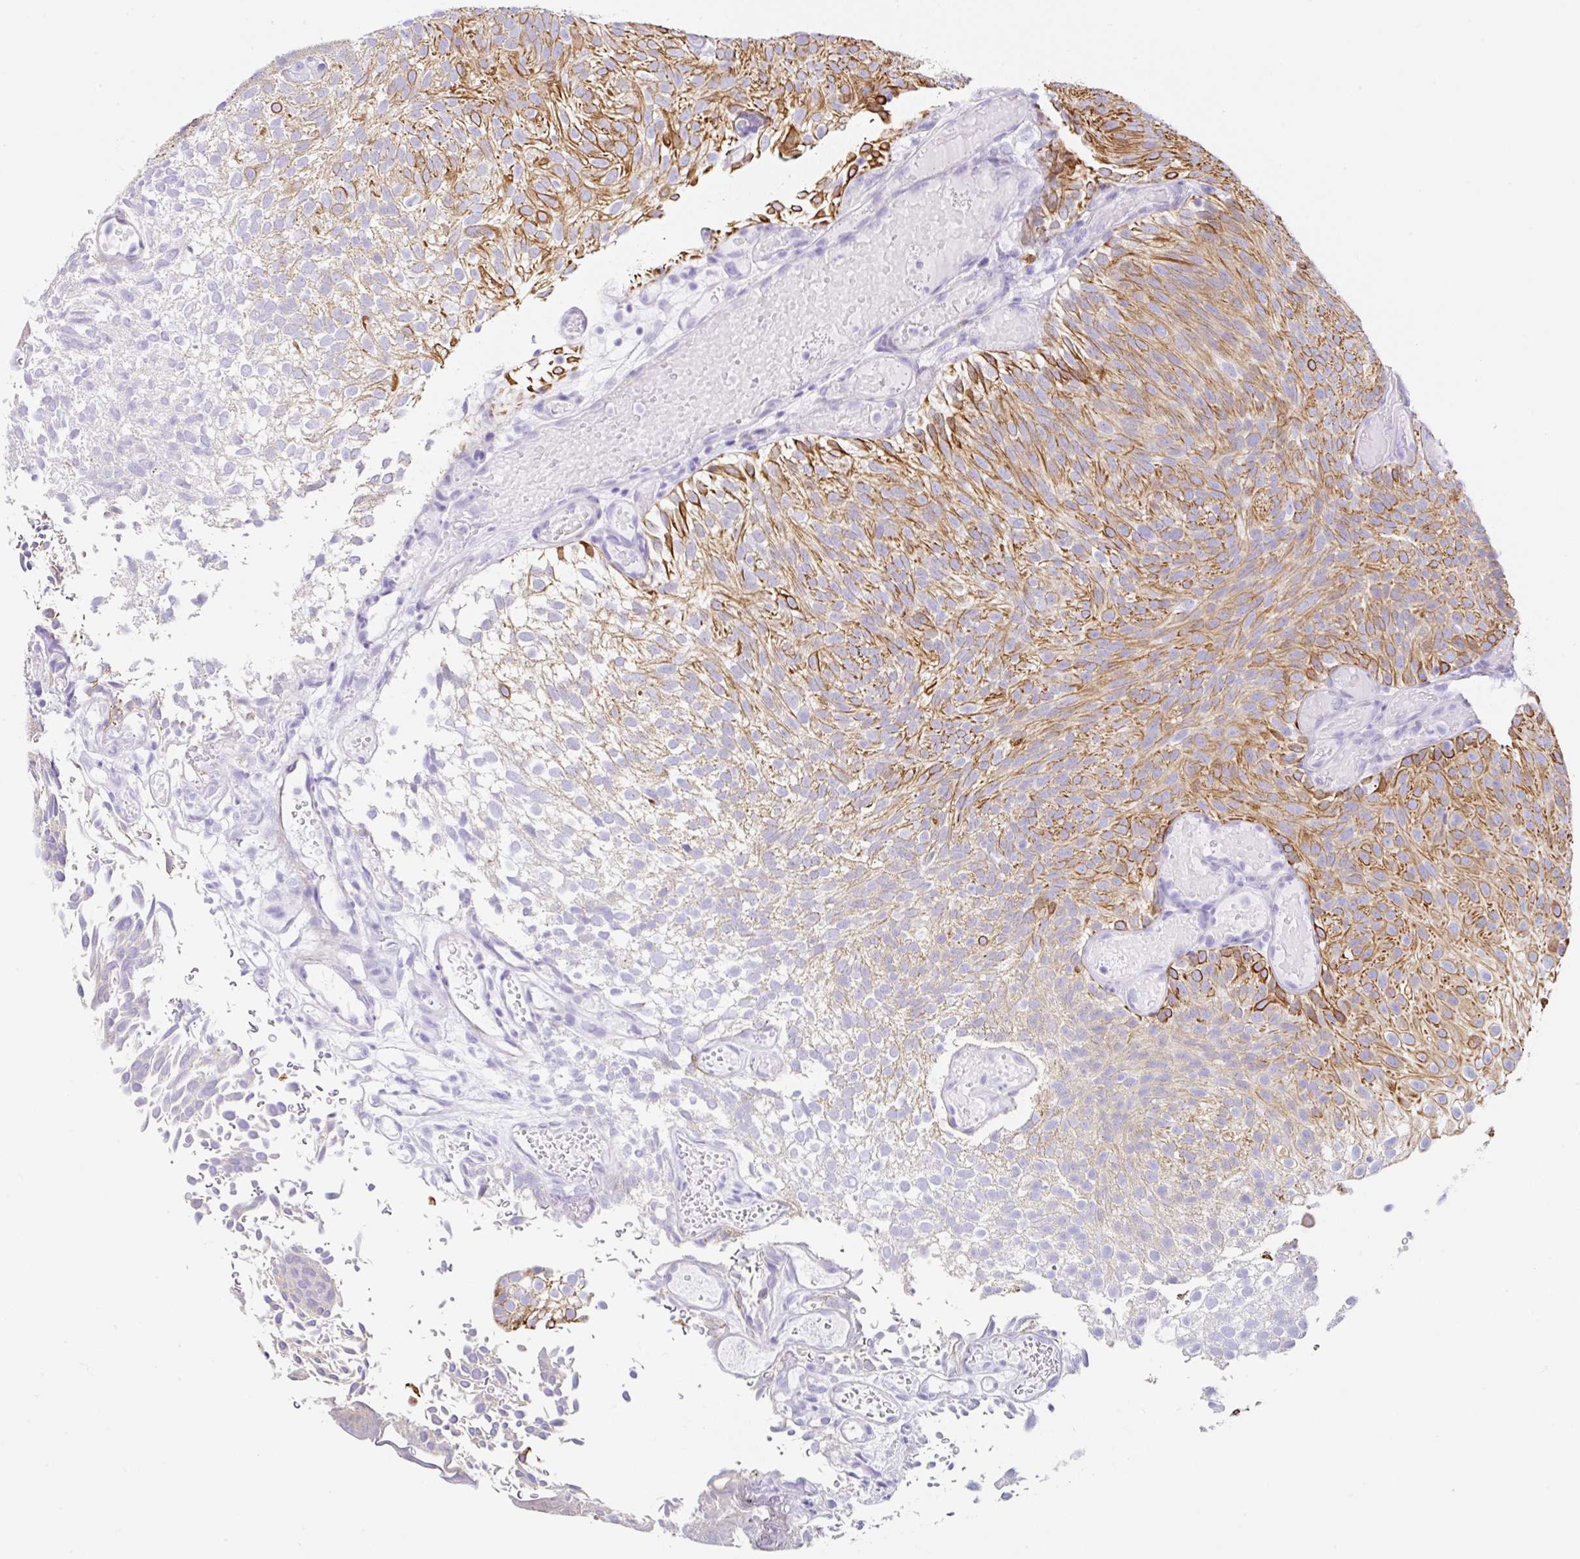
{"staining": {"intensity": "moderate", "quantity": ">75%", "location": "cytoplasmic/membranous"}, "tissue": "urothelial cancer", "cell_type": "Tumor cells", "image_type": "cancer", "snomed": [{"axis": "morphology", "description": "Urothelial carcinoma, Low grade"}, {"axis": "topography", "description": "Urinary bladder"}], "caption": "The image shows a brown stain indicating the presence of a protein in the cytoplasmic/membranous of tumor cells in low-grade urothelial carcinoma.", "gene": "CLDND2", "patient": {"sex": "male", "age": 78}}